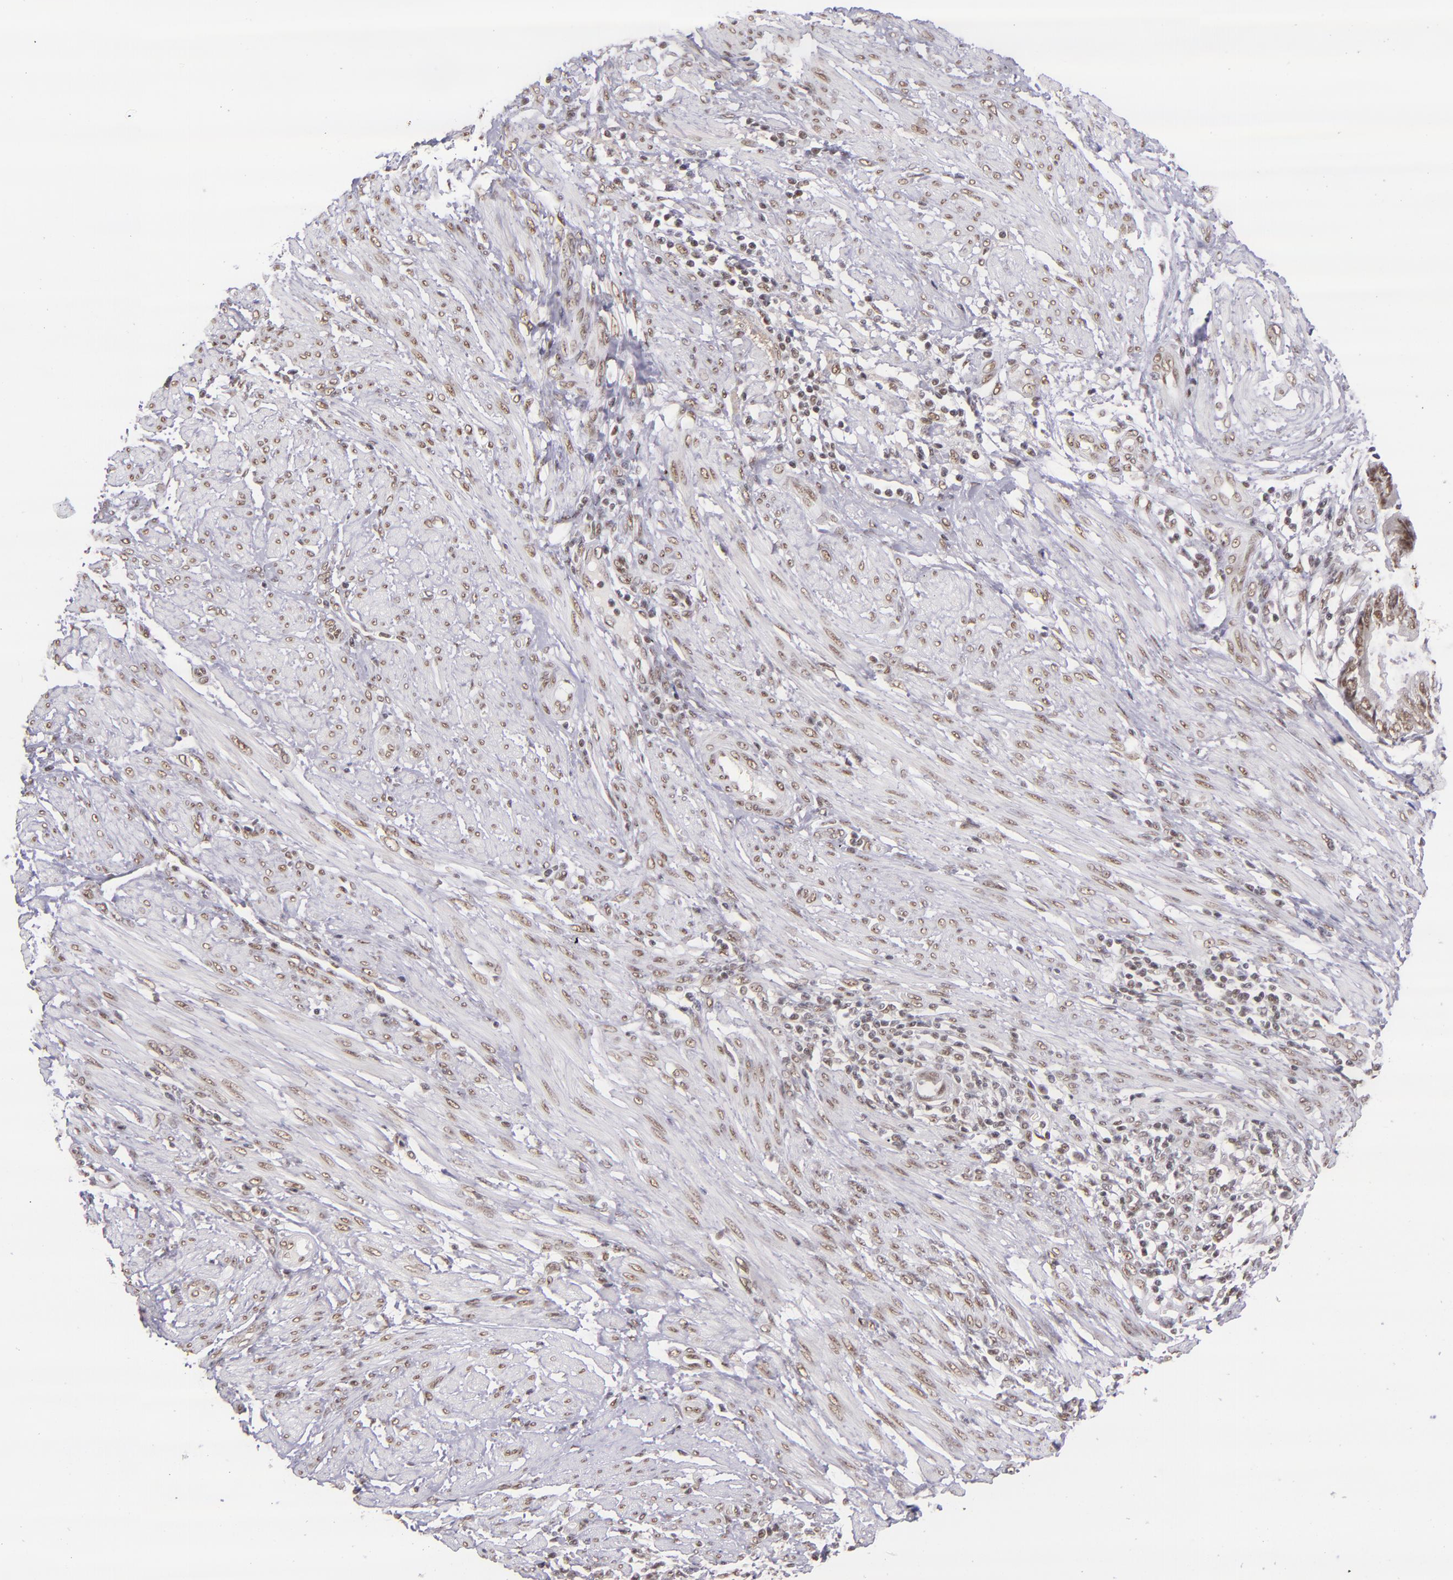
{"staining": {"intensity": "moderate", "quantity": ">75%", "location": "nuclear"}, "tissue": "endometrial cancer", "cell_type": "Tumor cells", "image_type": "cancer", "snomed": [{"axis": "morphology", "description": "Adenocarcinoma, NOS"}, {"axis": "topography", "description": "Endometrium"}], "caption": "This micrograph reveals adenocarcinoma (endometrial) stained with immunohistochemistry to label a protein in brown. The nuclear of tumor cells show moderate positivity for the protein. Nuclei are counter-stained blue.", "gene": "ZNF148", "patient": {"sex": "female", "age": 63}}